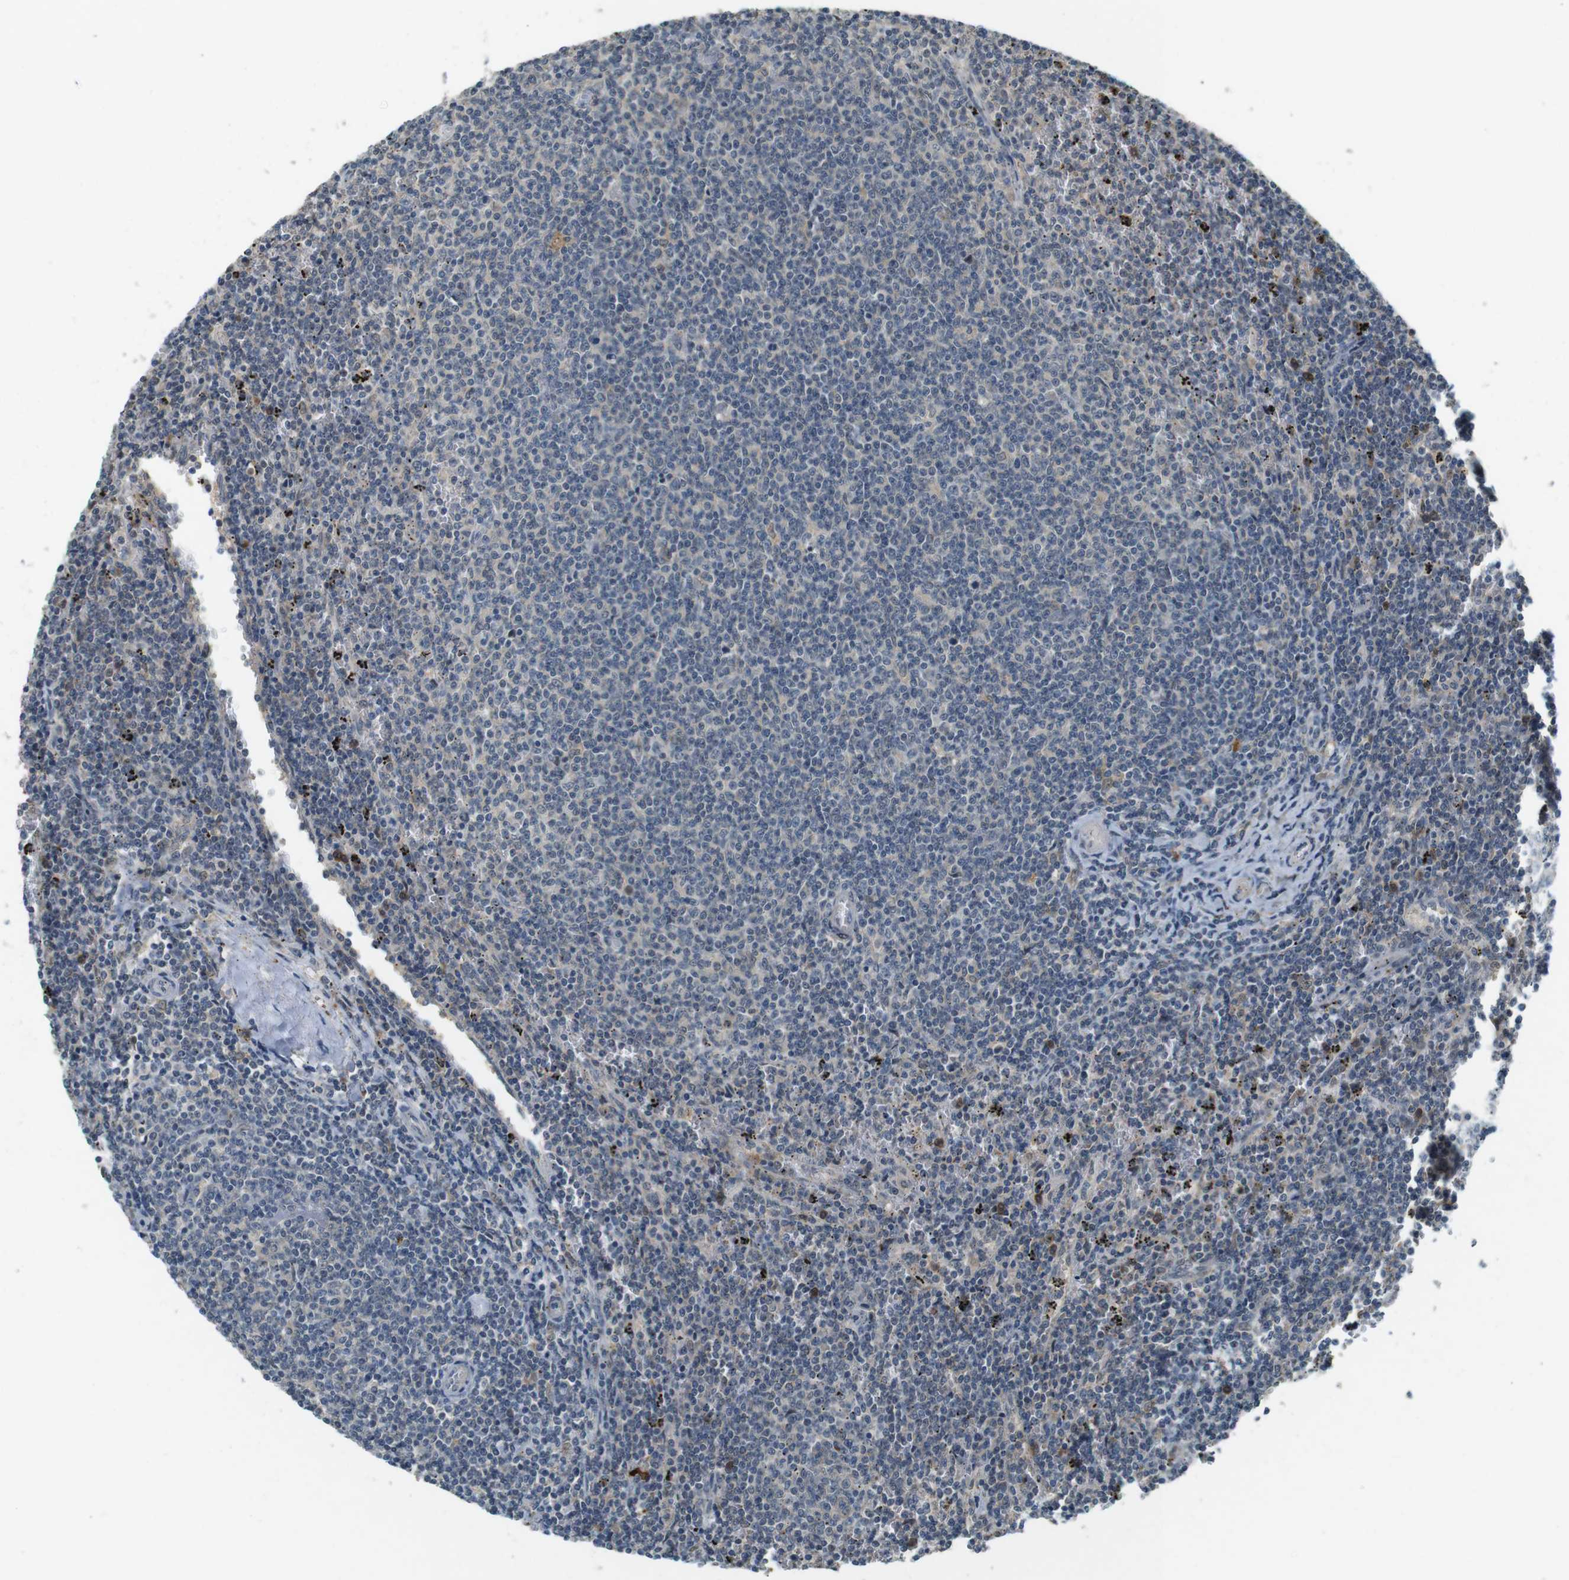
{"staining": {"intensity": "negative", "quantity": "none", "location": "none"}, "tissue": "lymphoma", "cell_type": "Tumor cells", "image_type": "cancer", "snomed": [{"axis": "morphology", "description": "Malignant lymphoma, non-Hodgkin's type, Low grade"}, {"axis": "topography", "description": "Spleen"}], "caption": "DAB (3,3'-diaminobenzidine) immunohistochemical staining of lymphoma displays no significant staining in tumor cells.", "gene": "CDK14", "patient": {"sex": "female", "age": 50}}